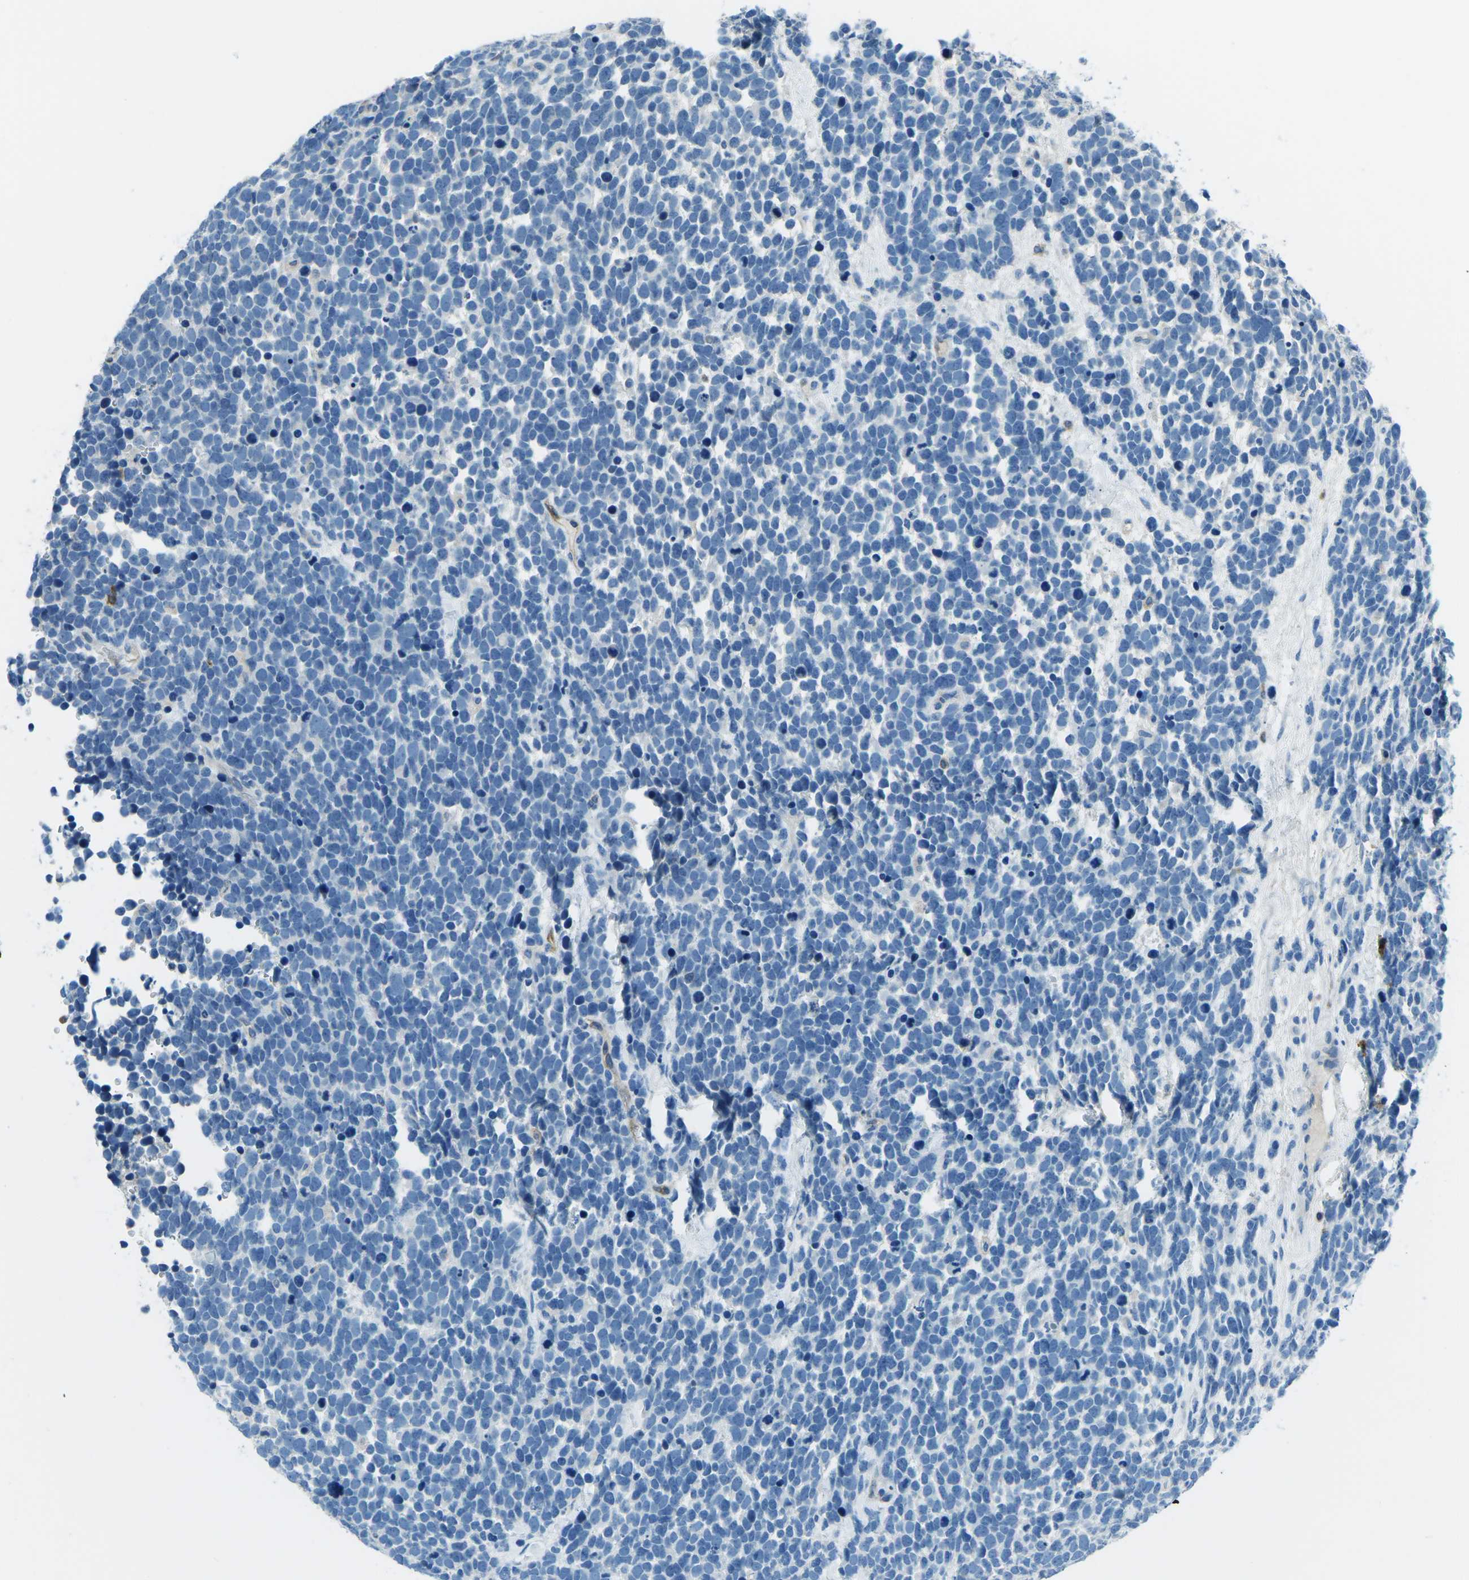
{"staining": {"intensity": "negative", "quantity": "none", "location": "none"}, "tissue": "urothelial cancer", "cell_type": "Tumor cells", "image_type": "cancer", "snomed": [{"axis": "morphology", "description": "Urothelial carcinoma, High grade"}, {"axis": "topography", "description": "Urinary bladder"}], "caption": "Urothelial cancer stained for a protein using immunohistochemistry reveals no expression tumor cells.", "gene": "CD1D", "patient": {"sex": "female", "age": 82}}